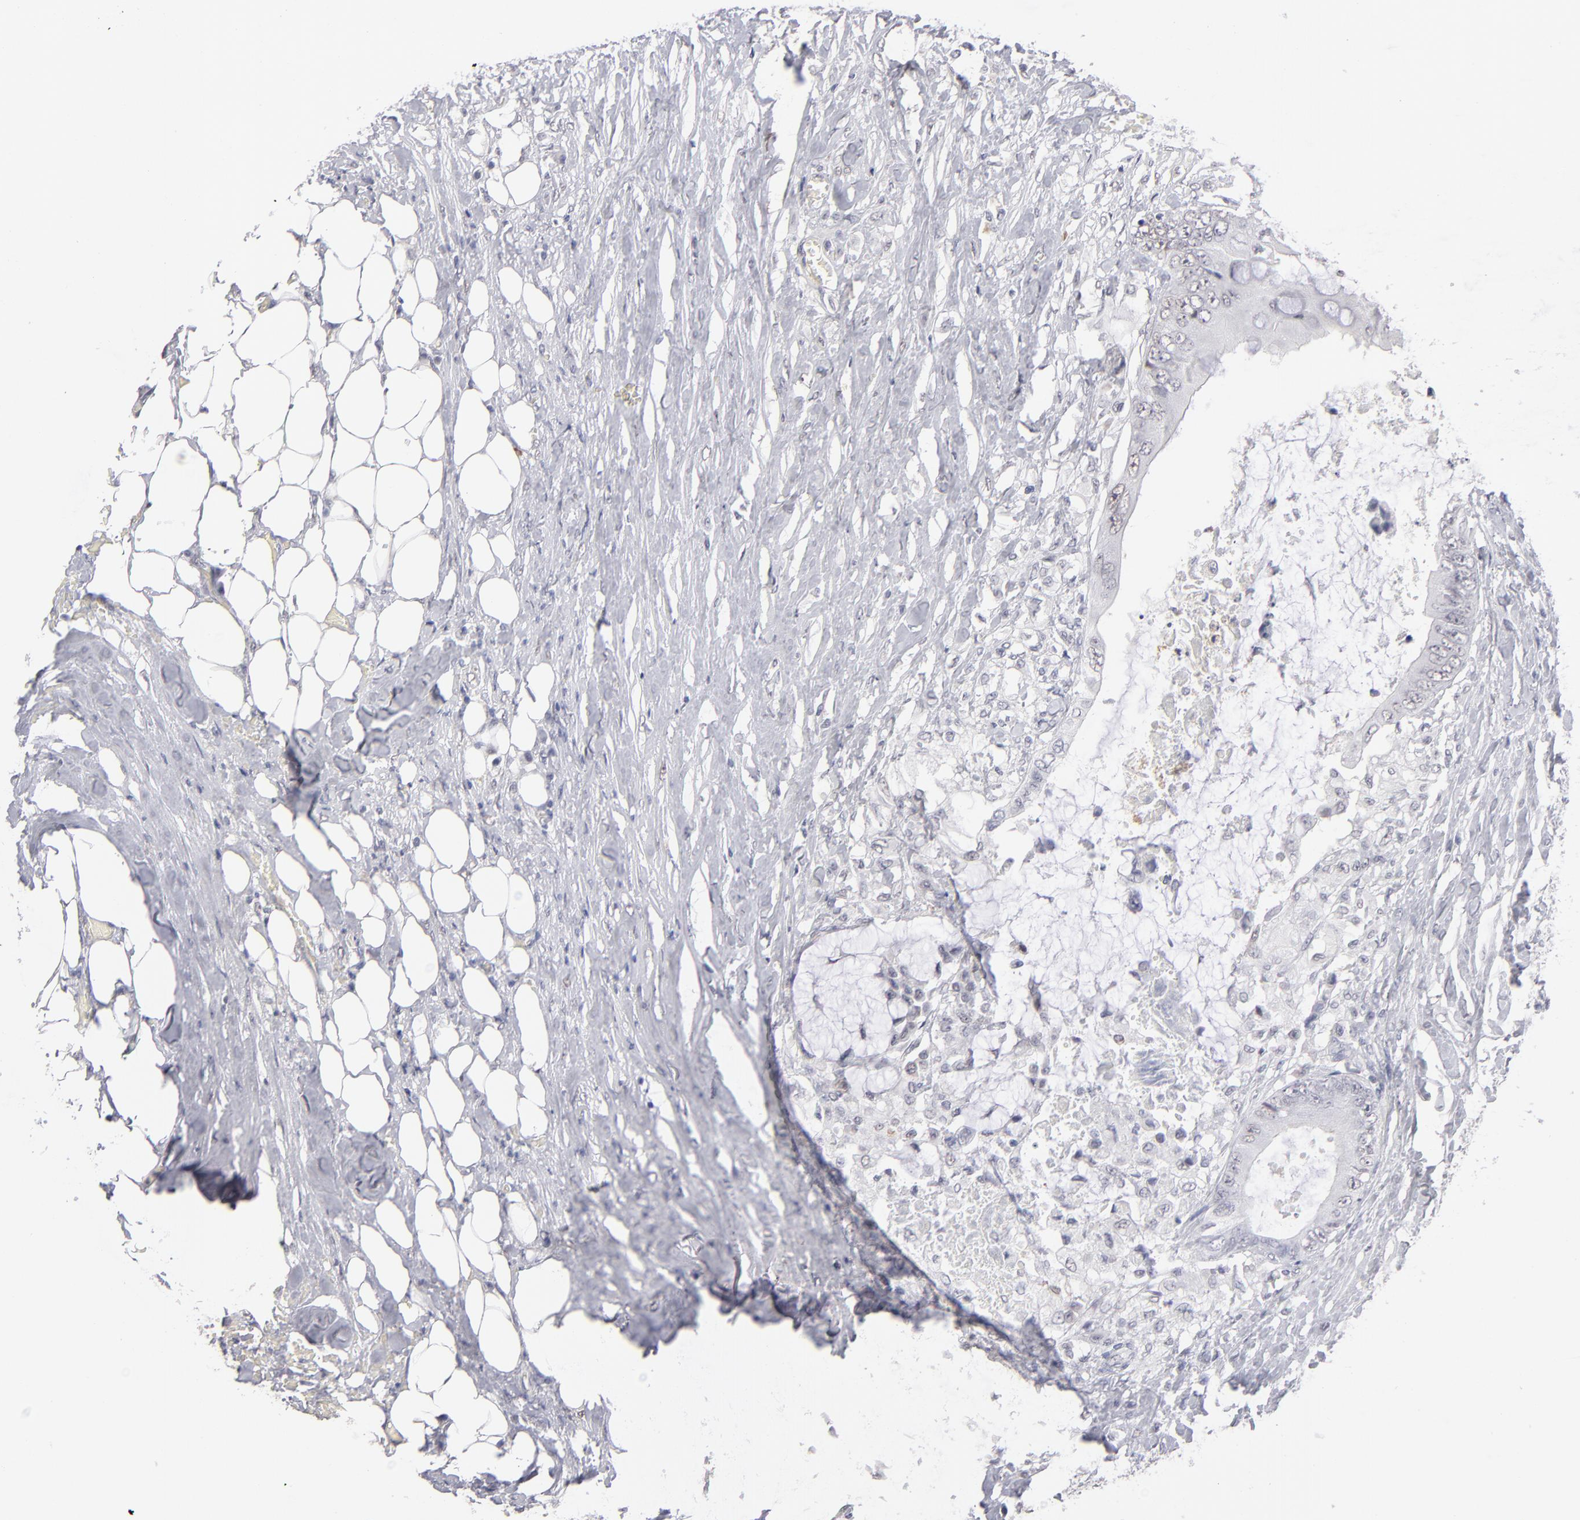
{"staining": {"intensity": "negative", "quantity": "none", "location": "none"}, "tissue": "colorectal cancer", "cell_type": "Tumor cells", "image_type": "cancer", "snomed": [{"axis": "morphology", "description": "Normal tissue, NOS"}, {"axis": "morphology", "description": "Adenocarcinoma, NOS"}, {"axis": "topography", "description": "Rectum"}, {"axis": "topography", "description": "Peripheral nerve tissue"}], "caption": "High magnification brightfield microscopy of colorectal adenocarcinoma stained with DAB (brown) and counterstained with hematoxylin (blue): tumor cells show no significant staining. Brightfield microscopy of immunohistochemistry (IHC) stained with DAB (brown) and hematoxylin (blue), captured at high magnification.", "gene": "MGAM", "patient": {"sex": "female", "age": 77}}